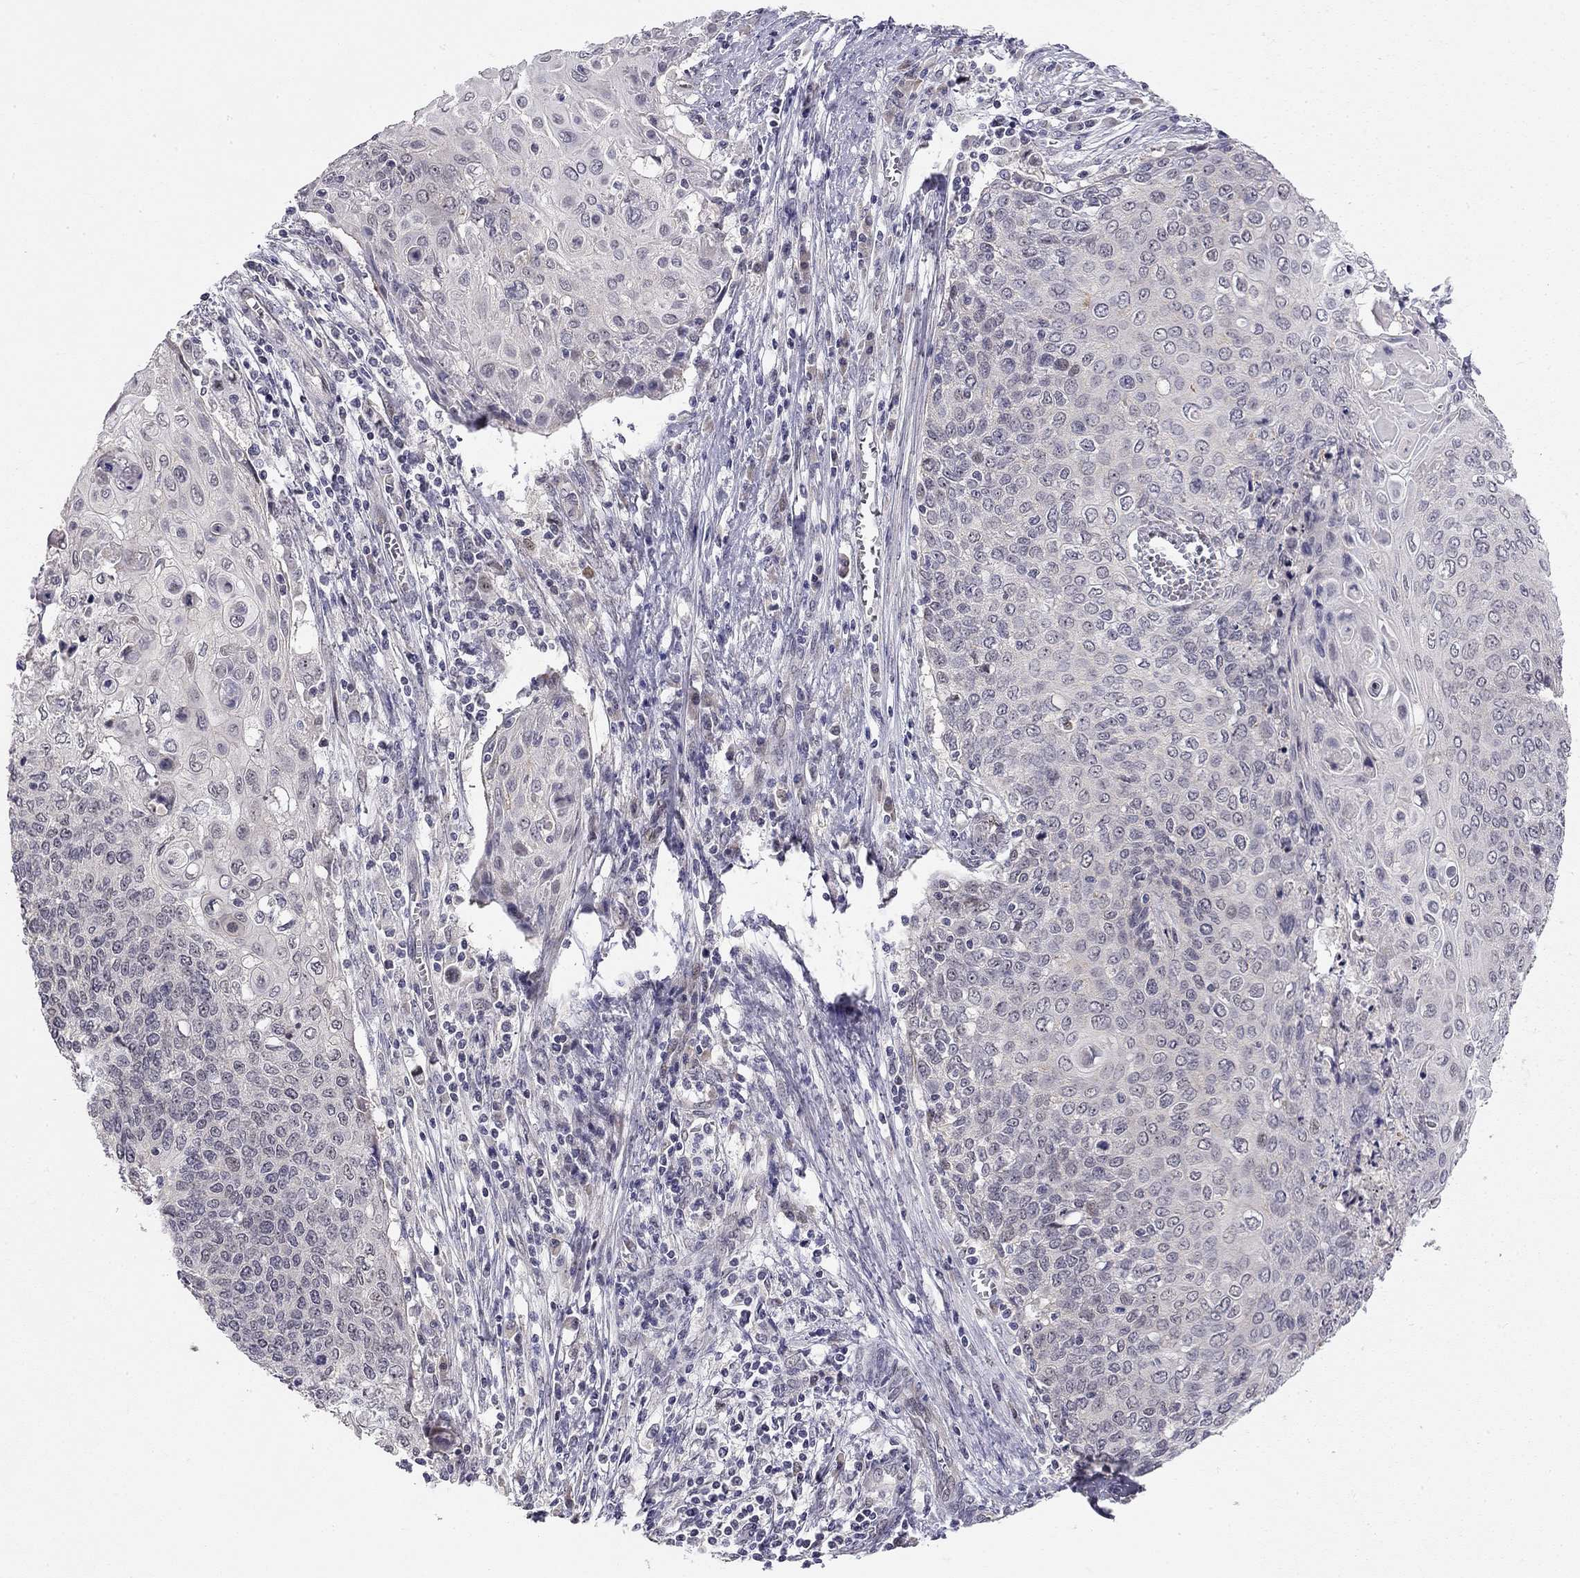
{"staining": {"intensity": "negative", "quantity": "none", "location": "none"}, "tissue": "cervical cancer", "cell_type": "Tumor cells", "image_type": "cancer", "snomed": [{"axis": "morphology", "description": "Squamous cell carcinoma, NOS"}, {"axis": "topography", "description": "Cervix"}], "caption": "An immunohistochemistry micrograph of cervical cancer is shown. There is no staining in tumor cells of cervical cancer.", "gene": "STXBP6", "patient": {"sex": "female", "age": 39}}